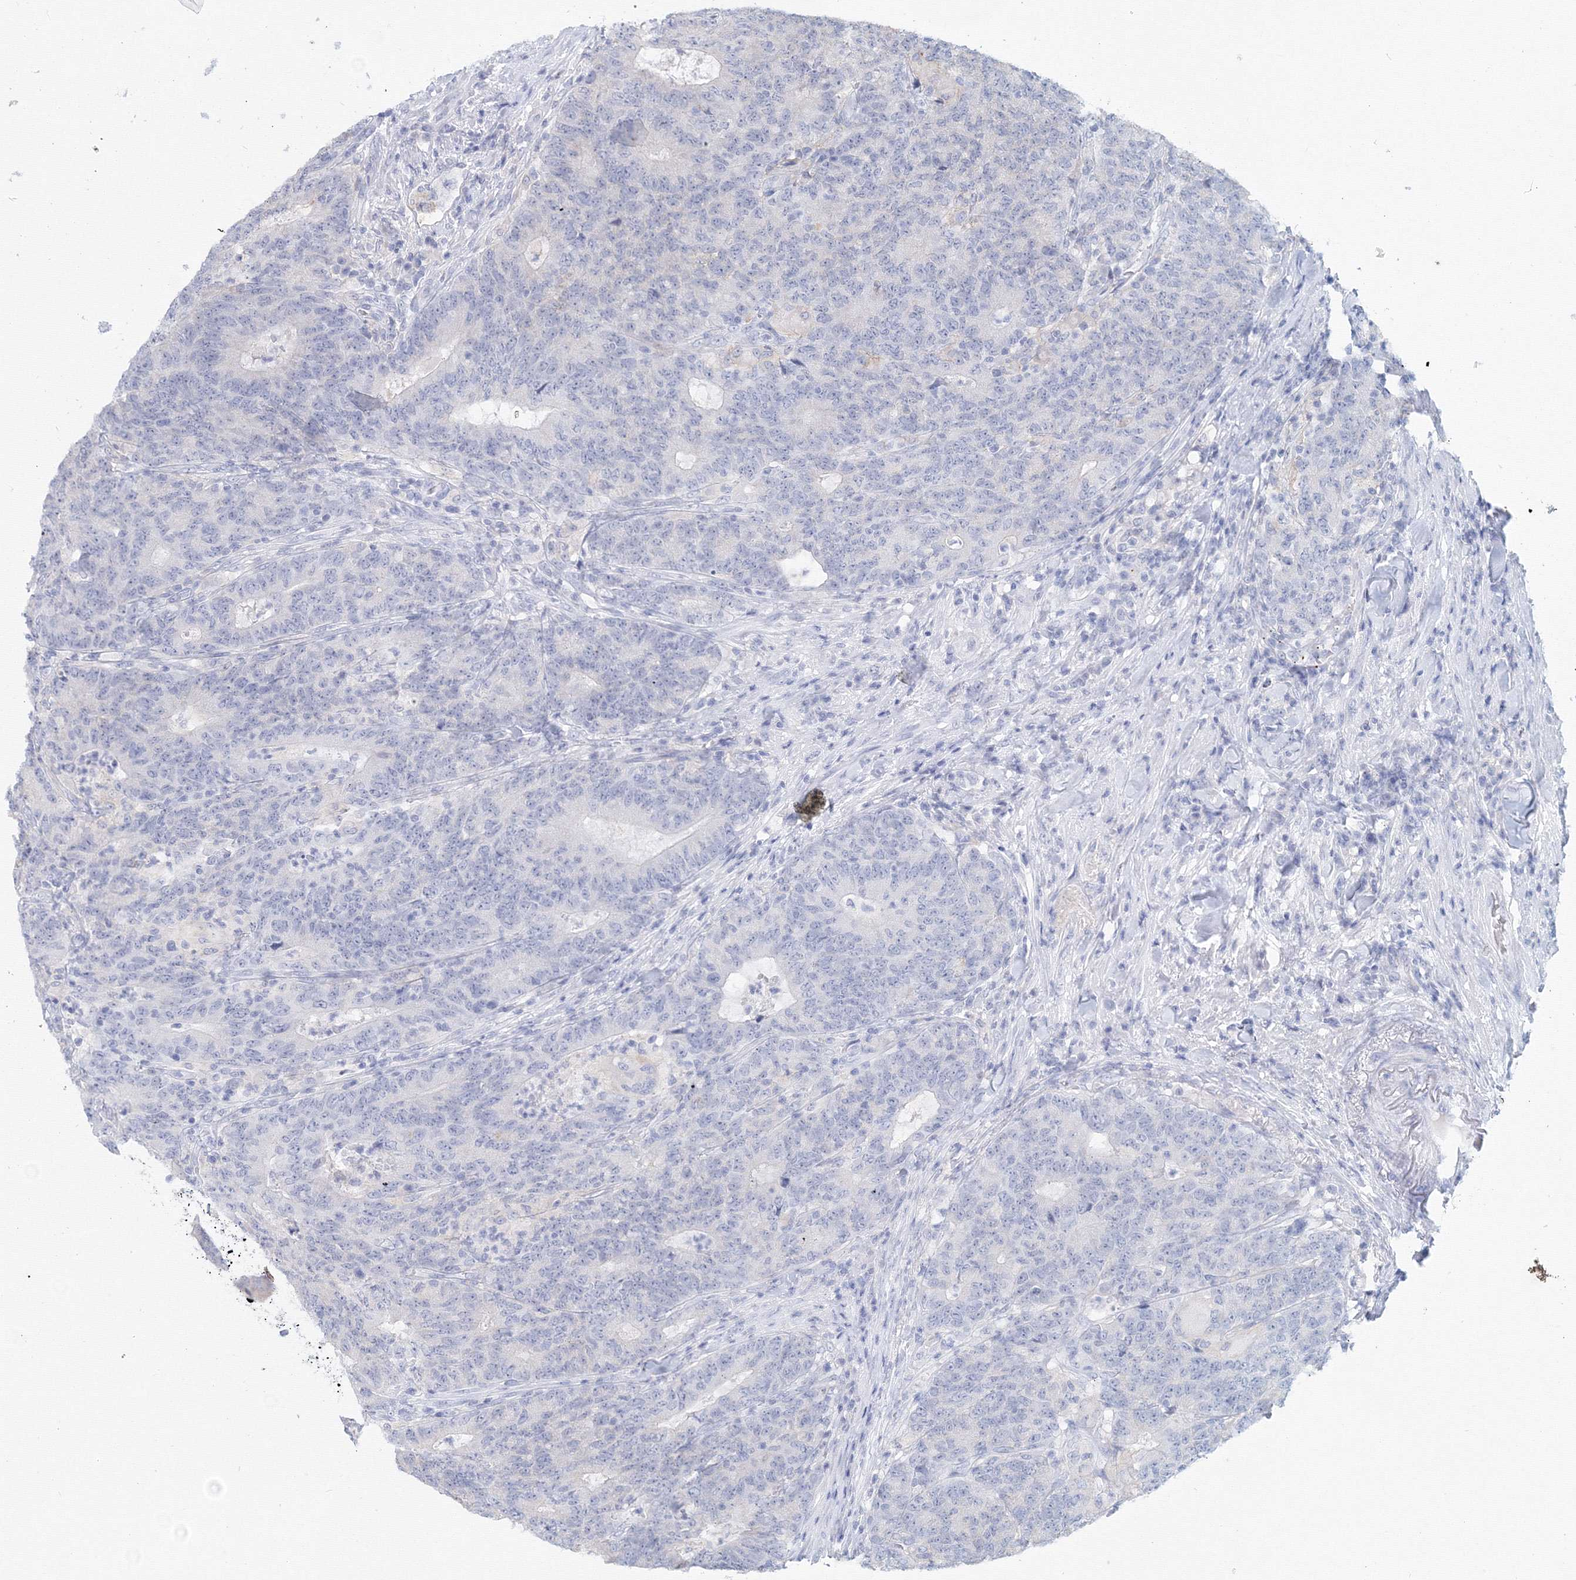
{"staining": {"intensity": "negative", "quantity": "none", "location": "none"}, "tissue": "colorectal cancer", "cell_type": "Tumor cells", "image_type": "cancer", "snomed": [{"axis": "morphology", "description": "Normal tissue, NOS"}, {"axis": "morphology", "description": "Adenocarcinoma, NOS"}, {"axis": "topography", "description": "Colon"}], "caption": "Immunohistochemical staining of colorectal cancer reveals no significant expression in tumor cells.", "gene": "SLC7A7", "patient": {"sex": "female", "age": 75}}